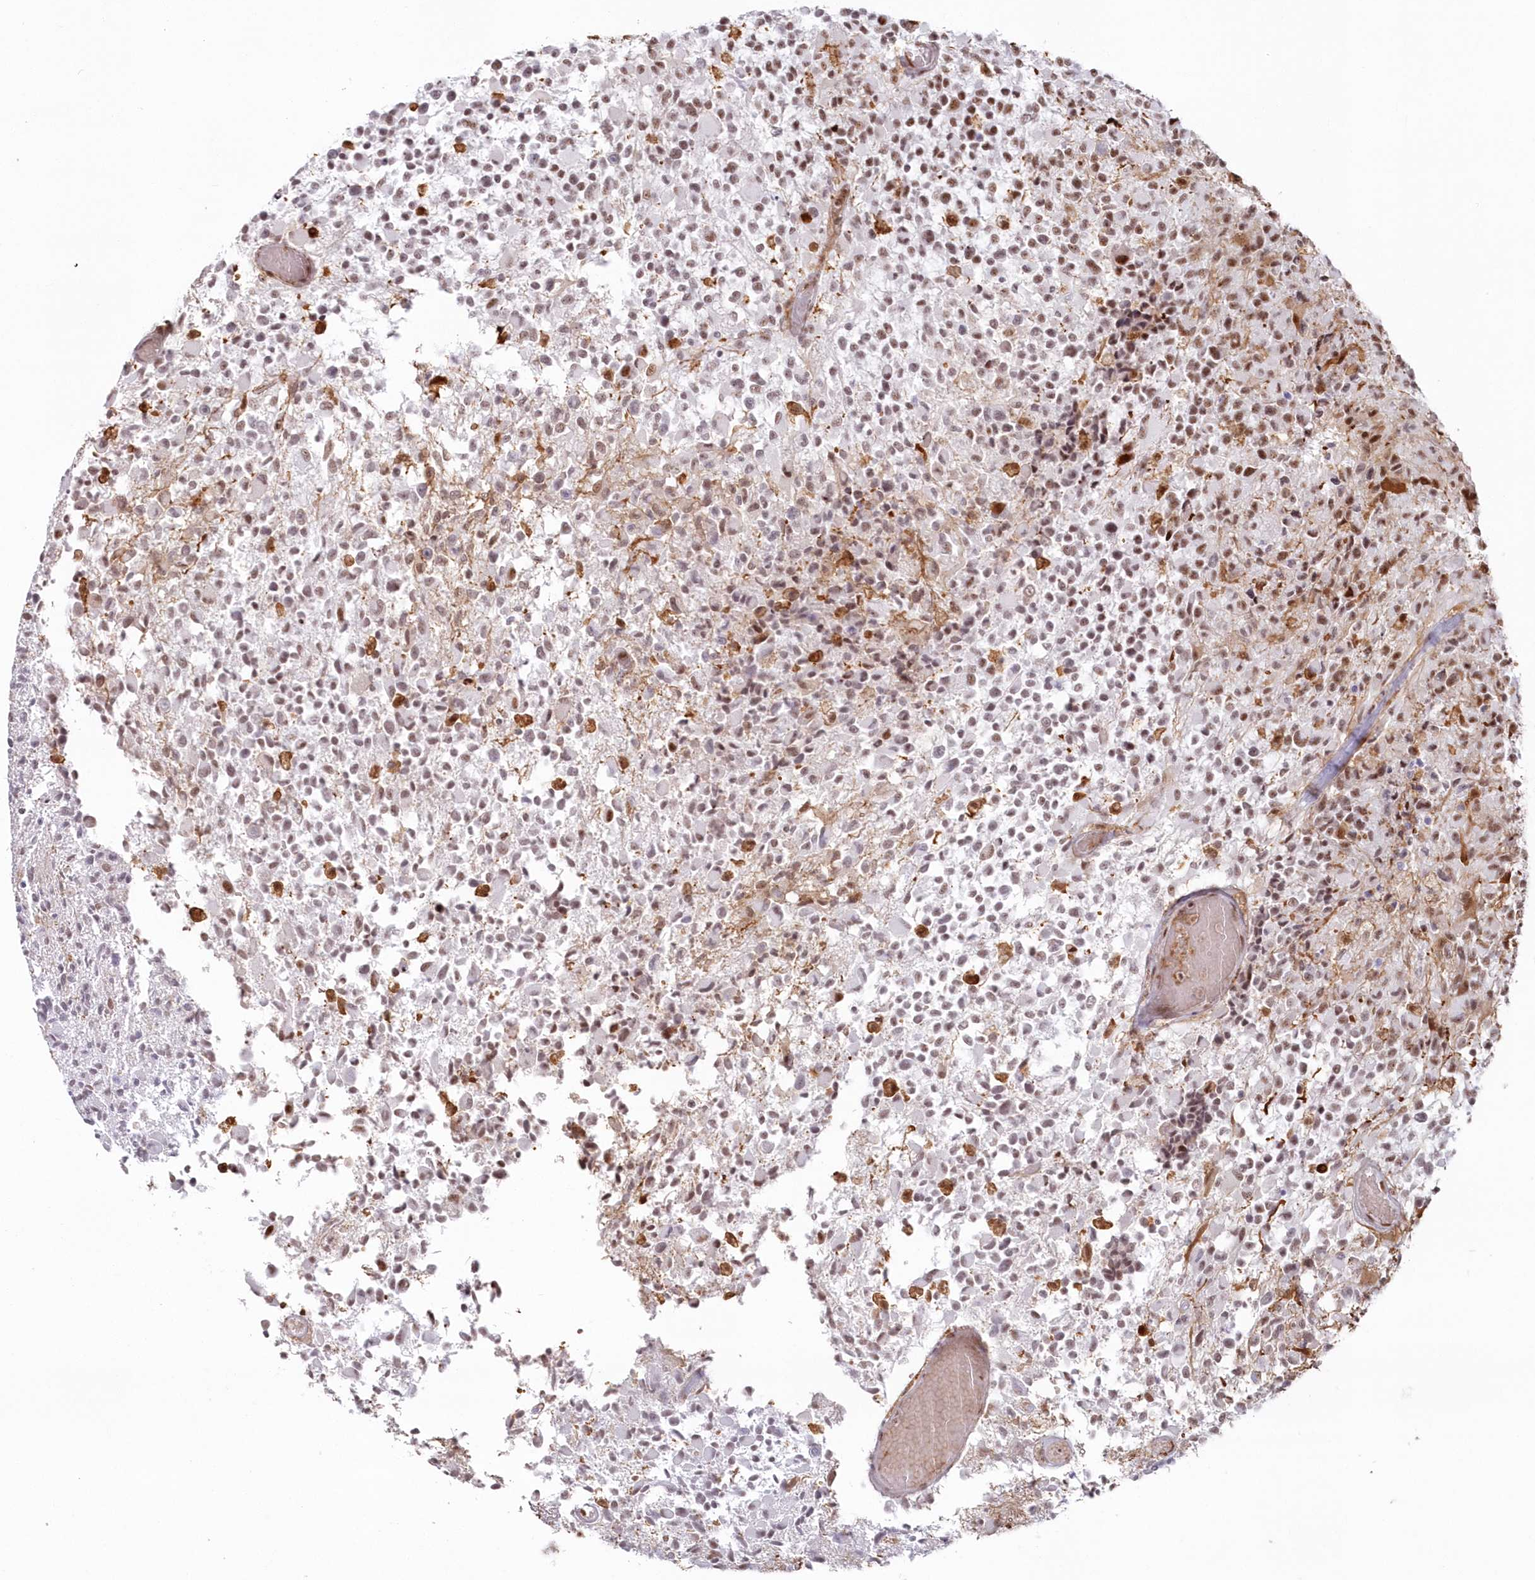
{"staining": {"intensity": "moderate", "quantity": "25%-75%", "location": "nuclear"}, "tissue": "glioma", "cell_type": "Tumor cells", "image_type": "cancer", "snomed": [{"axis": "morphology", "description": "Glioma, malignant, High grade"}, {"axis": "morphology", "description": "Glioblastoma, NOS"}, {"axis": "topography", "description": "Brain"}], "caption": "Immunohistochemistry histopathology image of human malignant glioma (high-grade) stained for a protein (brown), which exhibits medium levels of moderate nuclear staining in about 25%-75% of tumor cells.", "gene": "DDX46", "patient": {"sex": "male", "age": 60}}